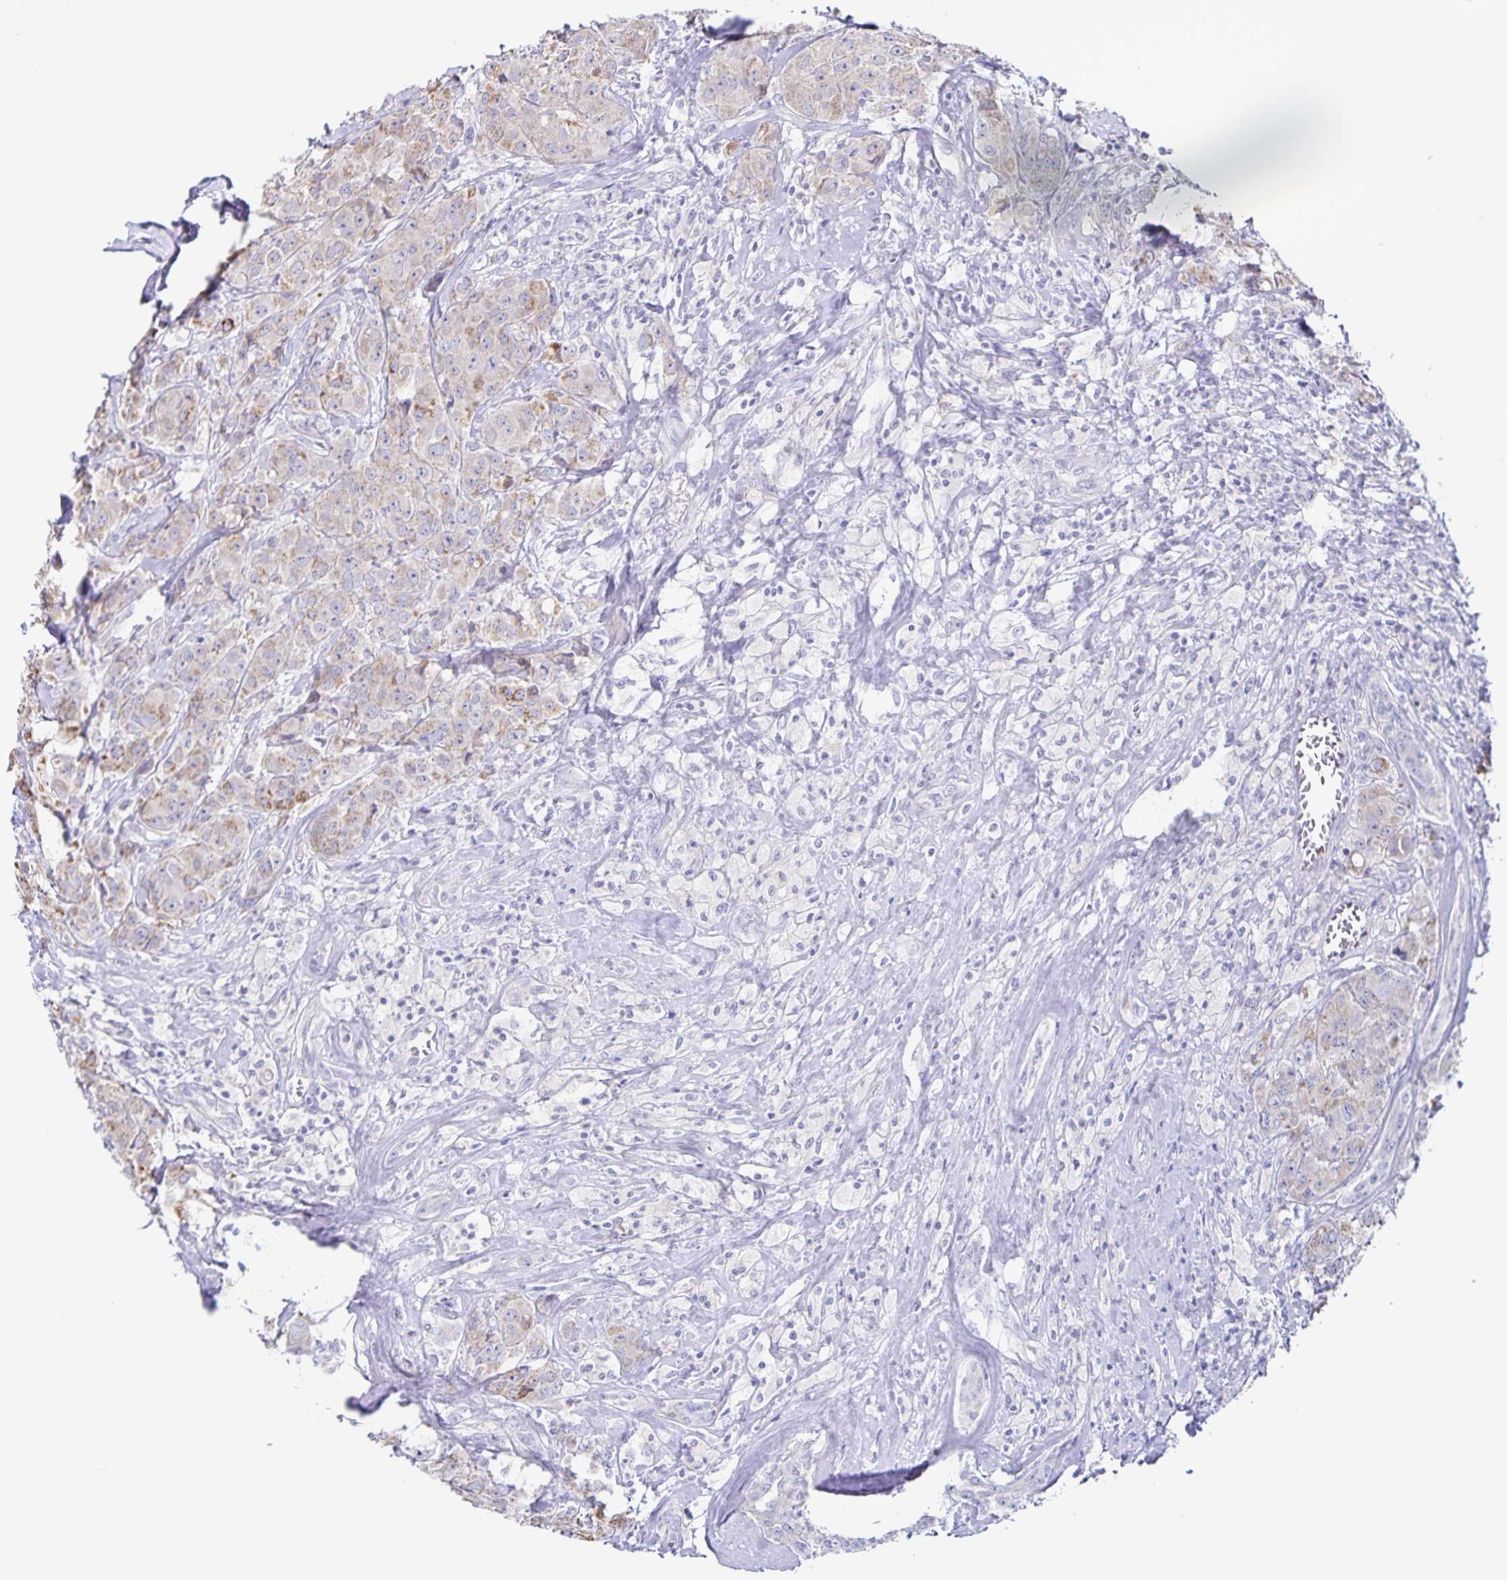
{"staining": {"intensity": "moderate", "quantity": "<25%", "location": "cytoplasmic/membranous"}, "tissue": "breast cancer", "cell_type": "Tumor cells", "image_type": "cancer", "snomed": [{"axis": "morphology", "description": "Normal tissue, NOS"}, {"axis": "morphology", "description": "Duct carcinoma"}, {"axis": "topography", "description": "Breast"}], "caption": "Intraductal carcinoma (breast) stained for a protein (brown) demonstrates moderate cytoplasmic/membranous positive expression in about <25% of tumor cells.", "gene": "RPL36A", "patient": {"sex": "female", "age": 43}}